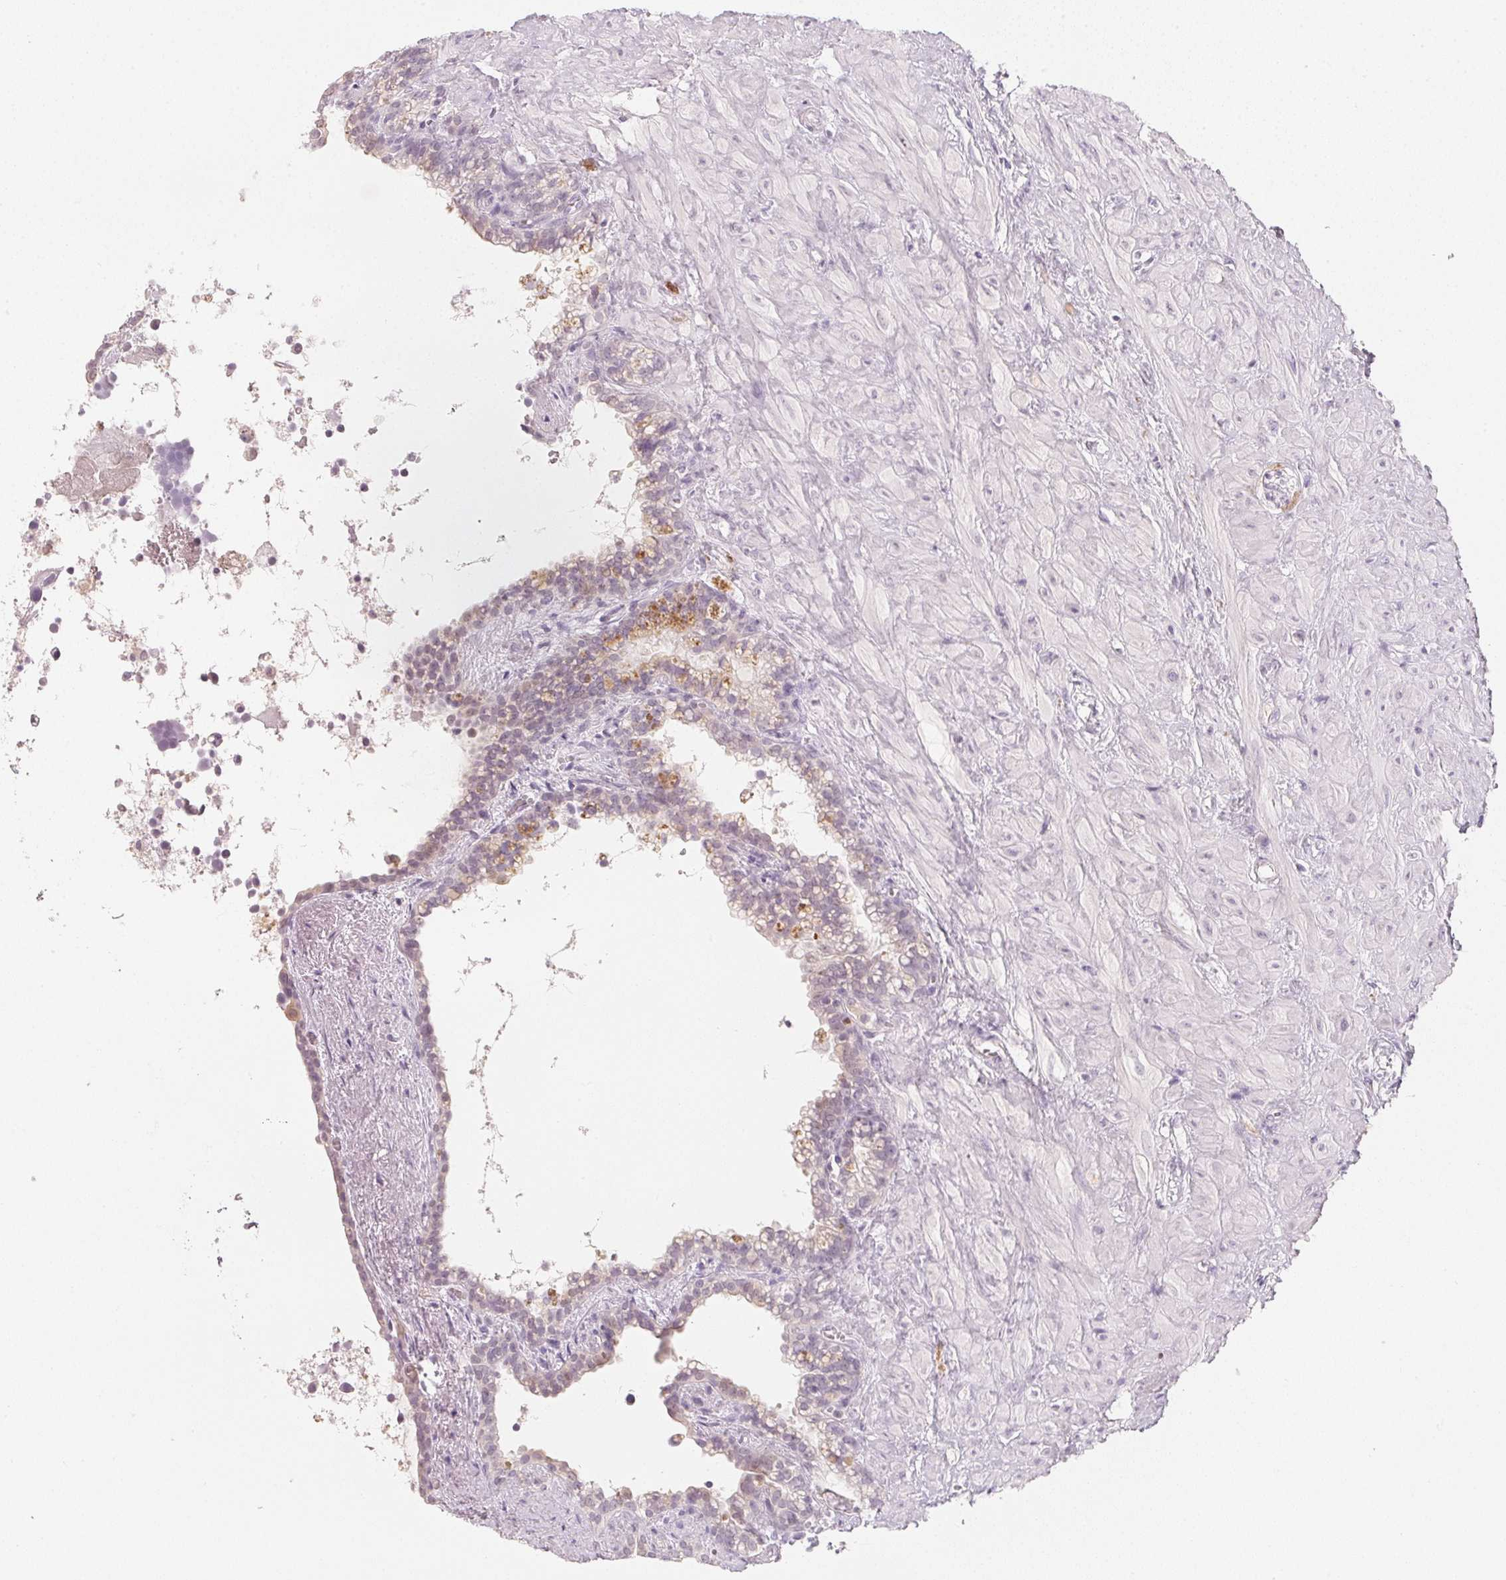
{"staining": {"intensity": "moderate", "quantity": "<25%", "location": "cytoplasmic/membranous"}, "tissue": "seminal vesicle", "cell_type": "Glandular cells", "image_type": "normal", "snomed": [{"axis": "morphology", "description": "Normal tissue, NOS"}, {"axis": "topography", "description": "Seminal veicle"}], "caption": "A micrograph of seminal vesicle stained for a protein displays moderate cytoplasmic/membranous brown staining in glandular cells.", "gene": "CFAP276", "patient": {"sex": "male", "age": 76}}